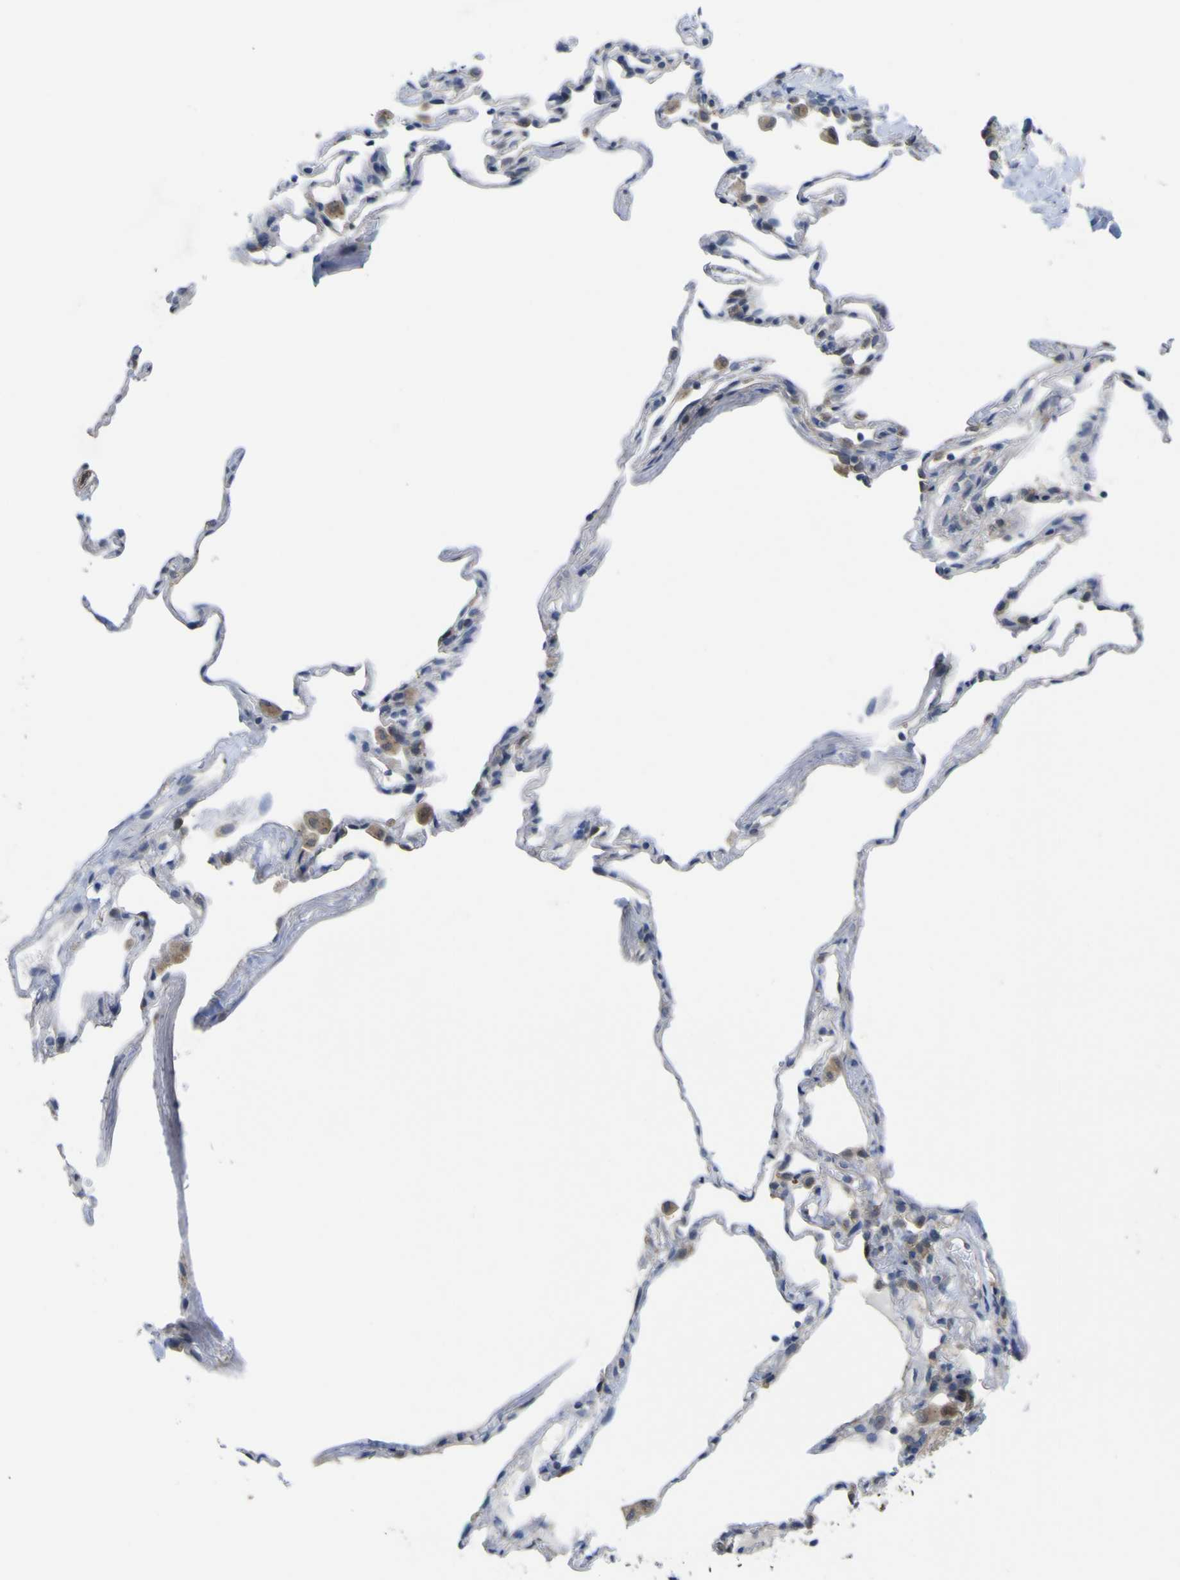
{"staining": {"intensity": "negative", "quantity": "none", "location": "none"}, "tissue": "lung", "cell_type": "Alveolar cells", "image_type": "normal", "snomed": [{"axis": "morphology", "description": "Normal tissue, NOS"}, {"axis": "topography", "description": "Lung"}], "caption": "The micrograph shows no significant positivity in alveolar cells of lung. Brightfield microscopy of immunohistochemistry (IHC) stained with DAB (3,3'-diaminobenzidine) (brown) and hematoxylin (blue), captured at high magnification.", "gene": "TNFRSF11A", "patient": {"sex": "male", "age": 59}}